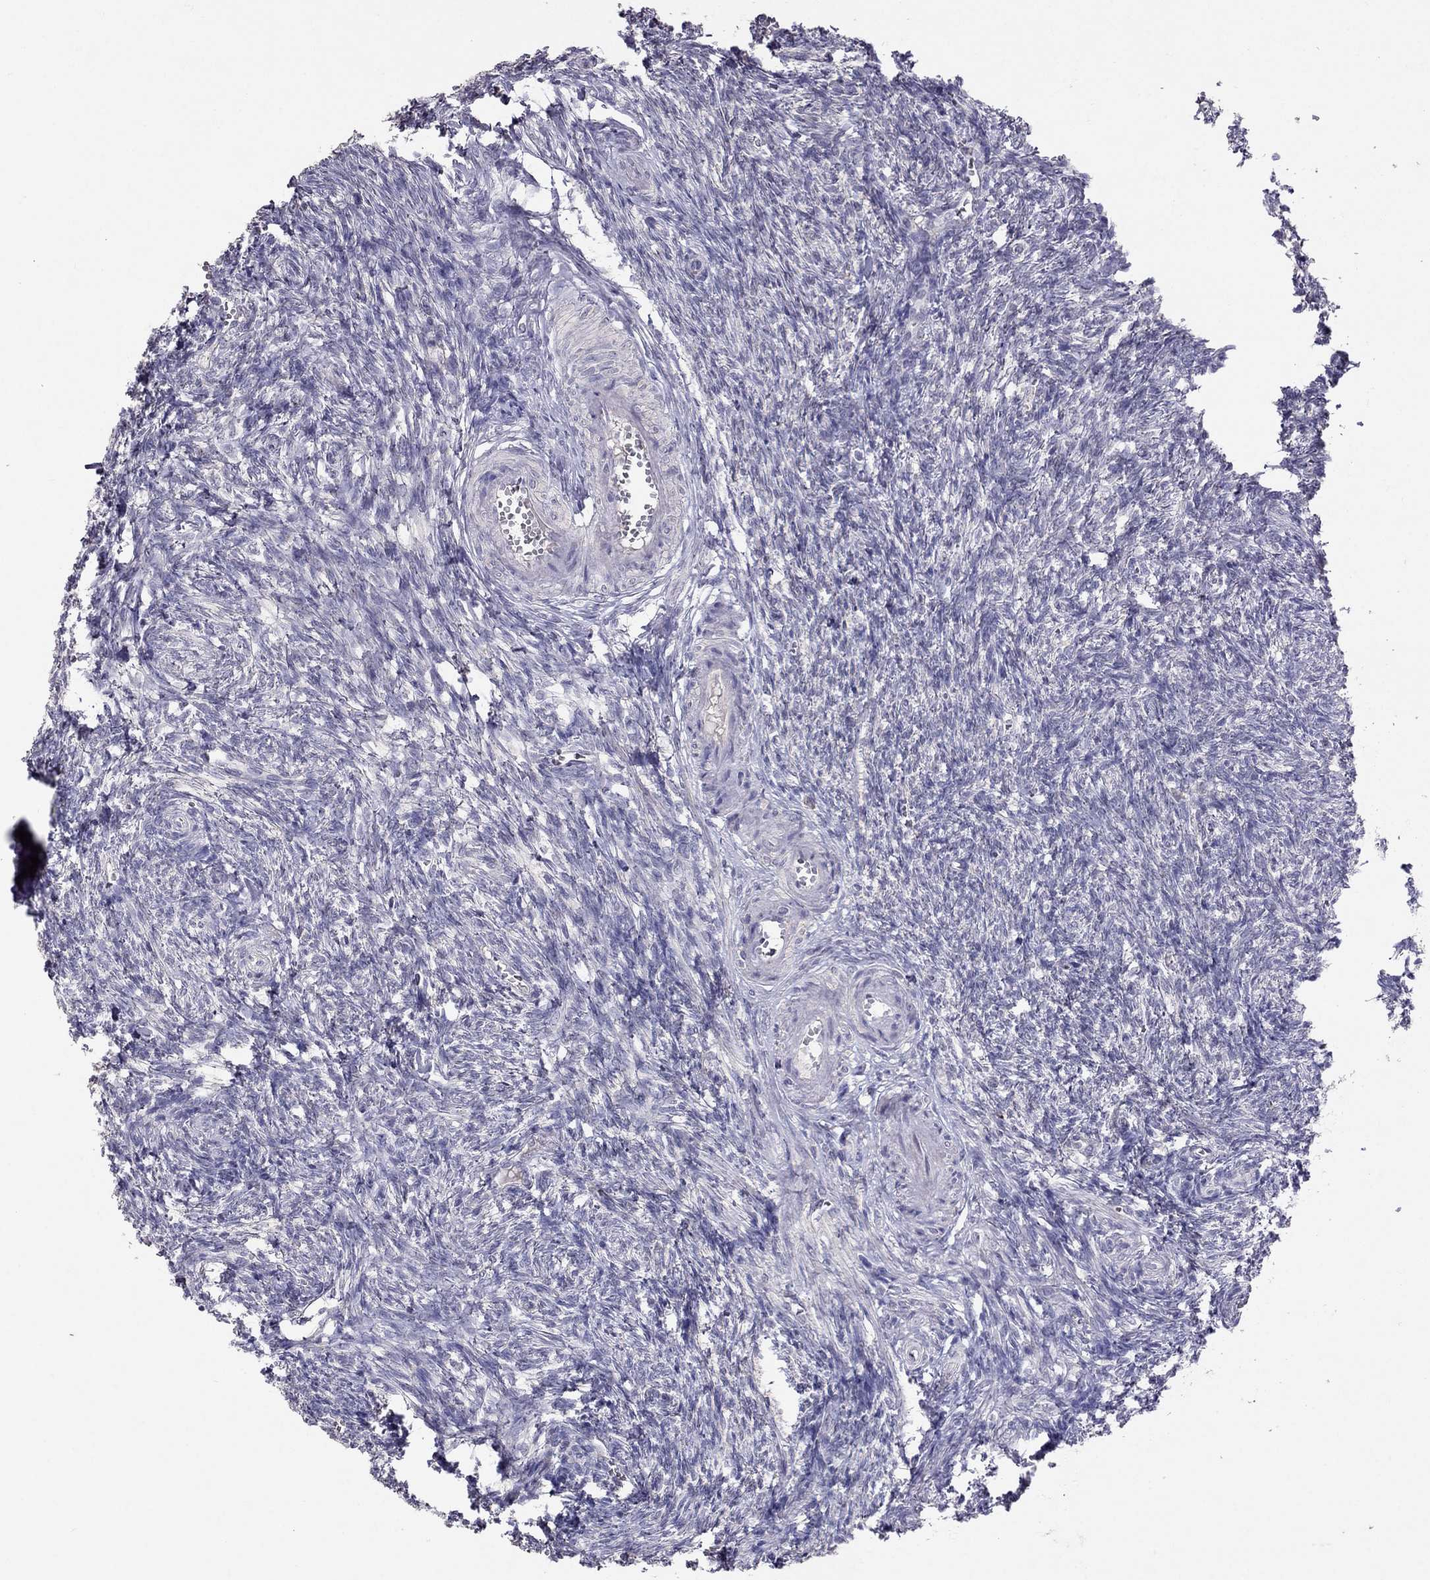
{"staining": {"intensity": "negative", "quantity": "none", "location": "none"}, "tissue": "ovary", "cell_type": "Follicle cells", "image_type": "normal", "snomed": [{"axis": "morphology", "description": "Normal tissue, NOS"}, {"axis": "topography", "description": "Ovary"}], "caption": "Immunohistochemistry (IHC) of normal ovary shows no staining in follicle cells. (Immunohistochemistry, brightfield microscopy, high magnification).", "gene": "FST", "patient": {"sex": "female", "age": 43}}